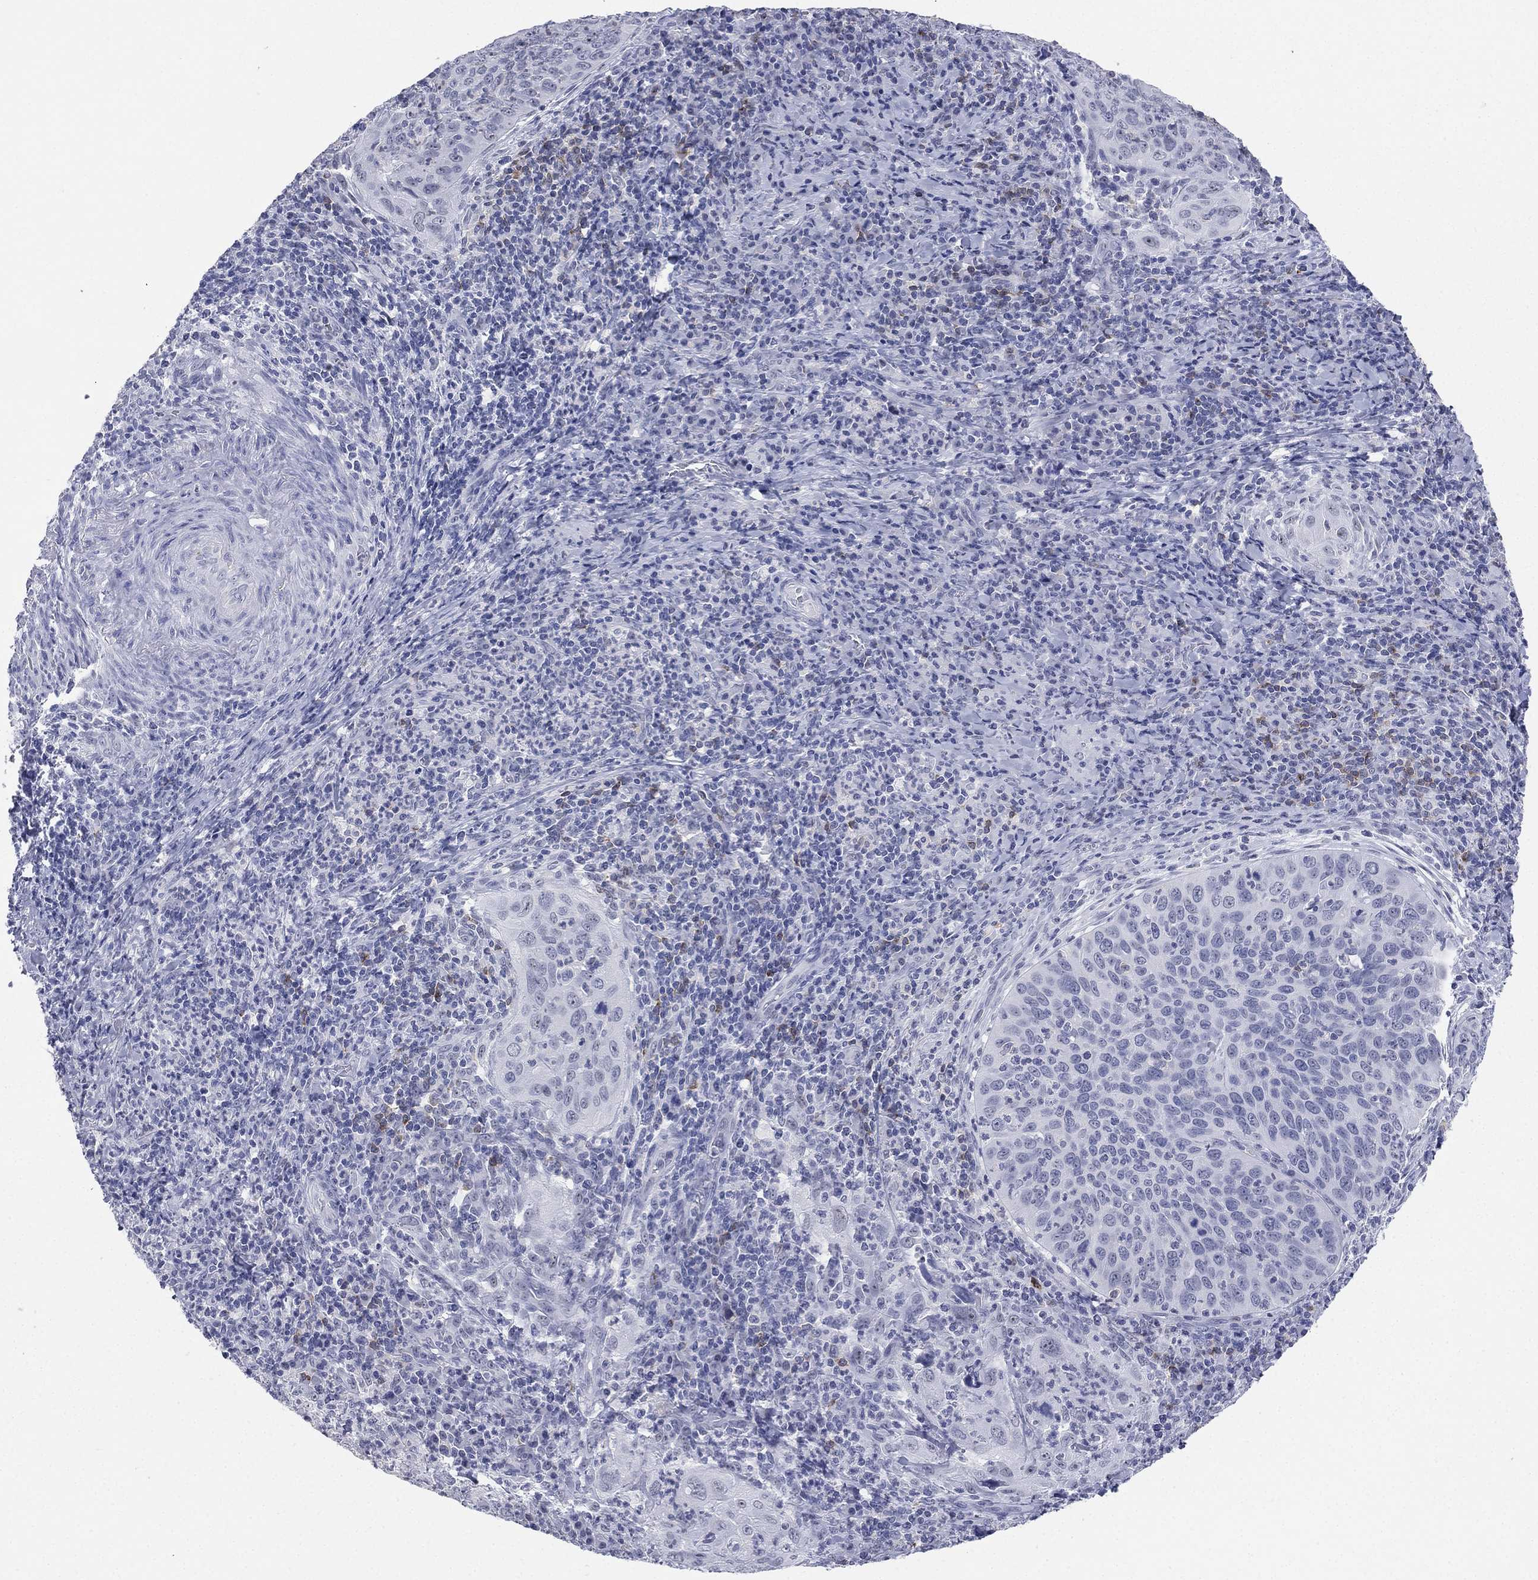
{"staining": {"intensity": "negative", "quantity": "none", "location": "none"}, "tissue": "cervical cancer", "cell_type": "Tumor cells", "image_type": "cancer", "snomed": [{"axis": "morphology", "description": "Squamous cell carcinoma, NOS"}, {"axis": "topography", "description": "Cervix"}], "caption": "Immunohistochemistry (IHC) photomicrograph of cervical cancer stained for a protein (brown), which exhibits no positivity in tumor cells.", "gene": "CD22", "patient": {"sex": "female", "age": 26}}